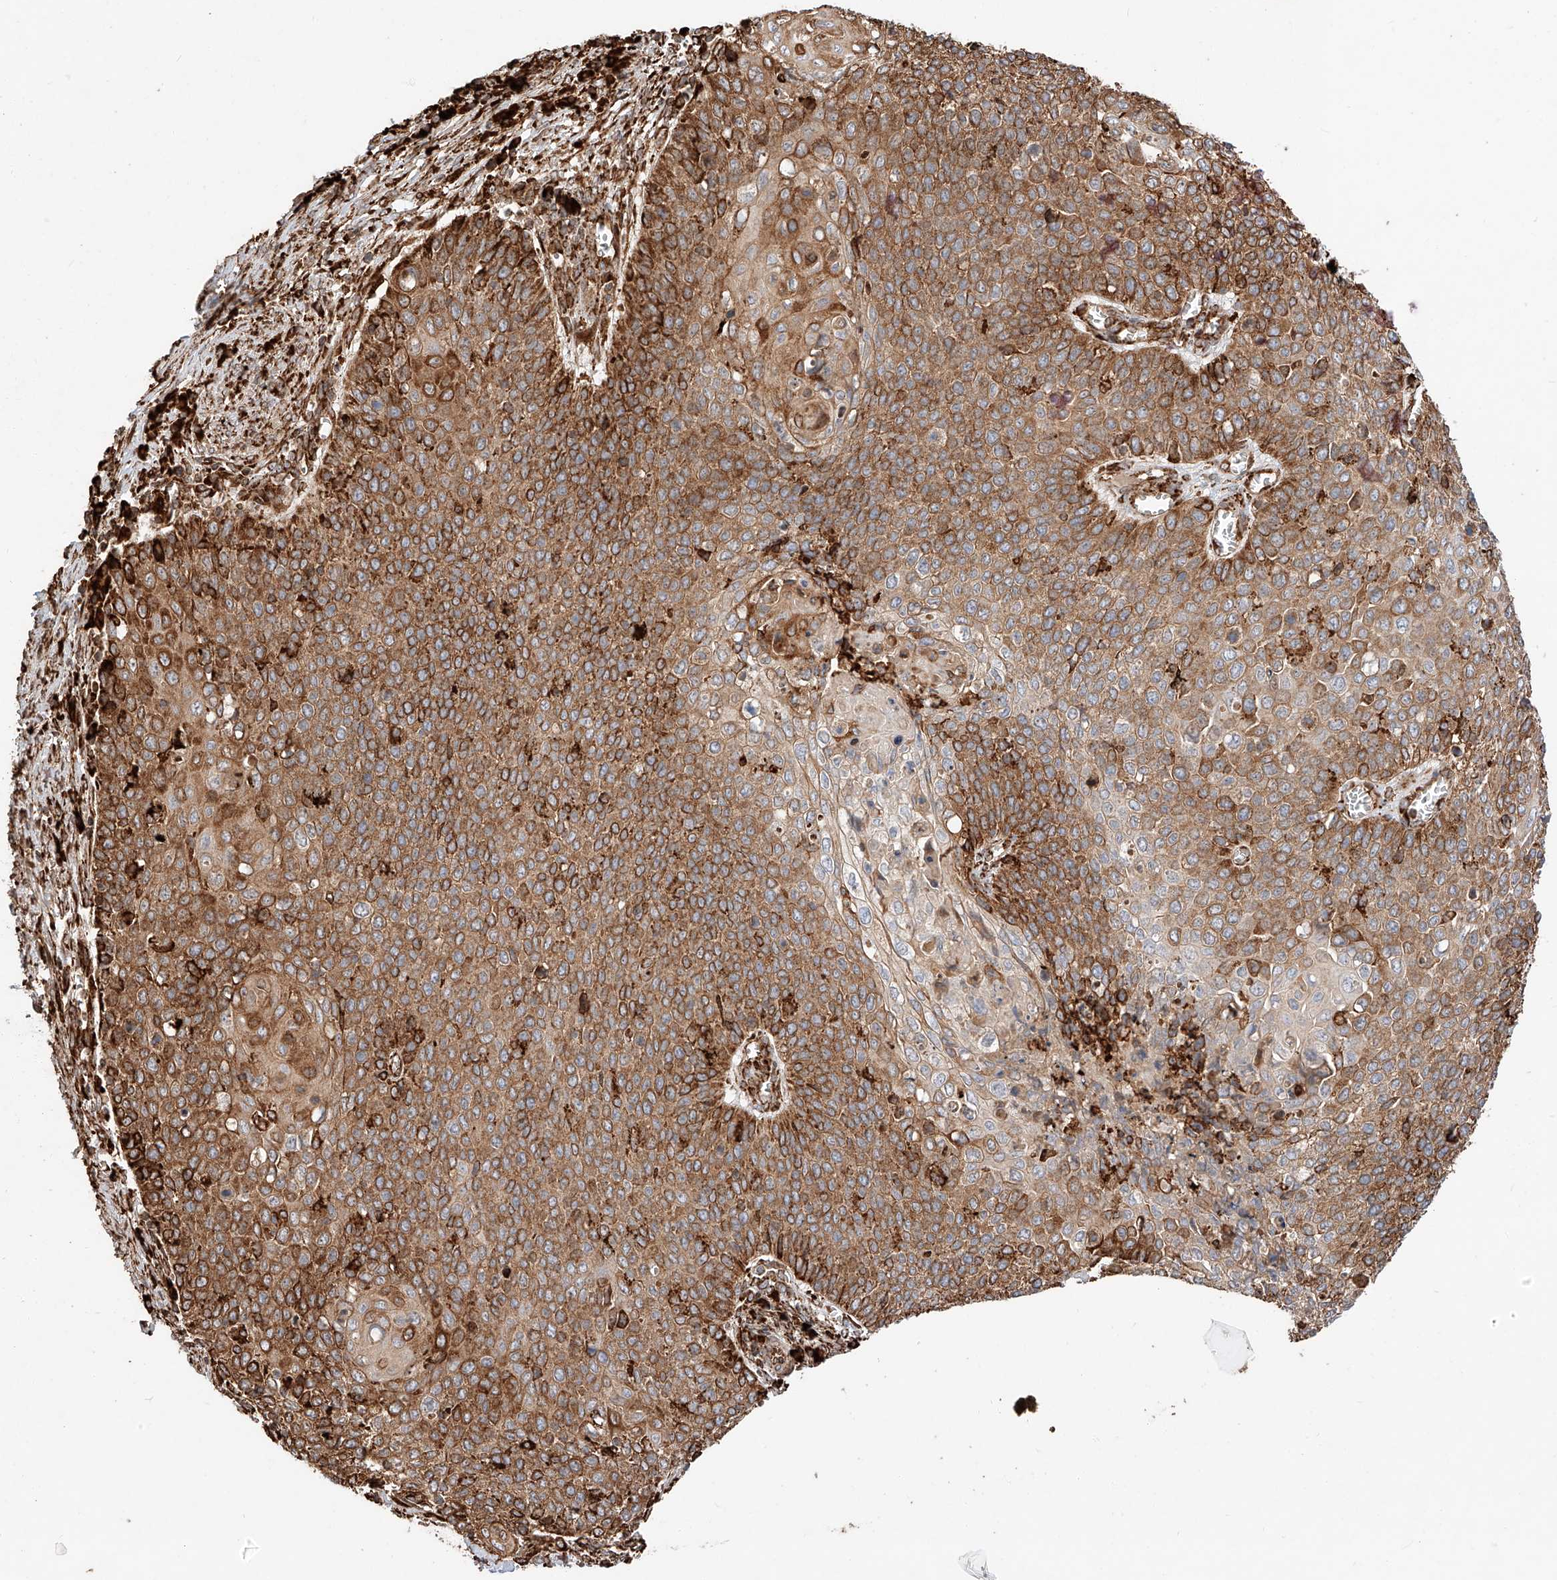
{"staining": {"intensity": "moderate", "quantity": ">75%", "location": "cytoplasmic/membranous"}, "tissue": "cervical cancer", "cell_type": "Tumor cells", "image_type": "cancer", "snomed": [{"axis": "morphology", "description": "Squamous cell carcinoma, NOS"}, {"axis": "topography", "description": "Cervix"}], "caption": "This is an image of IHC staining of cervical cancer, which shows moderate expression in the cytoplasmic/membranous of tumor cells.", "gene": "ZNF84", "patient": {"sex": "female", "age": 39}}